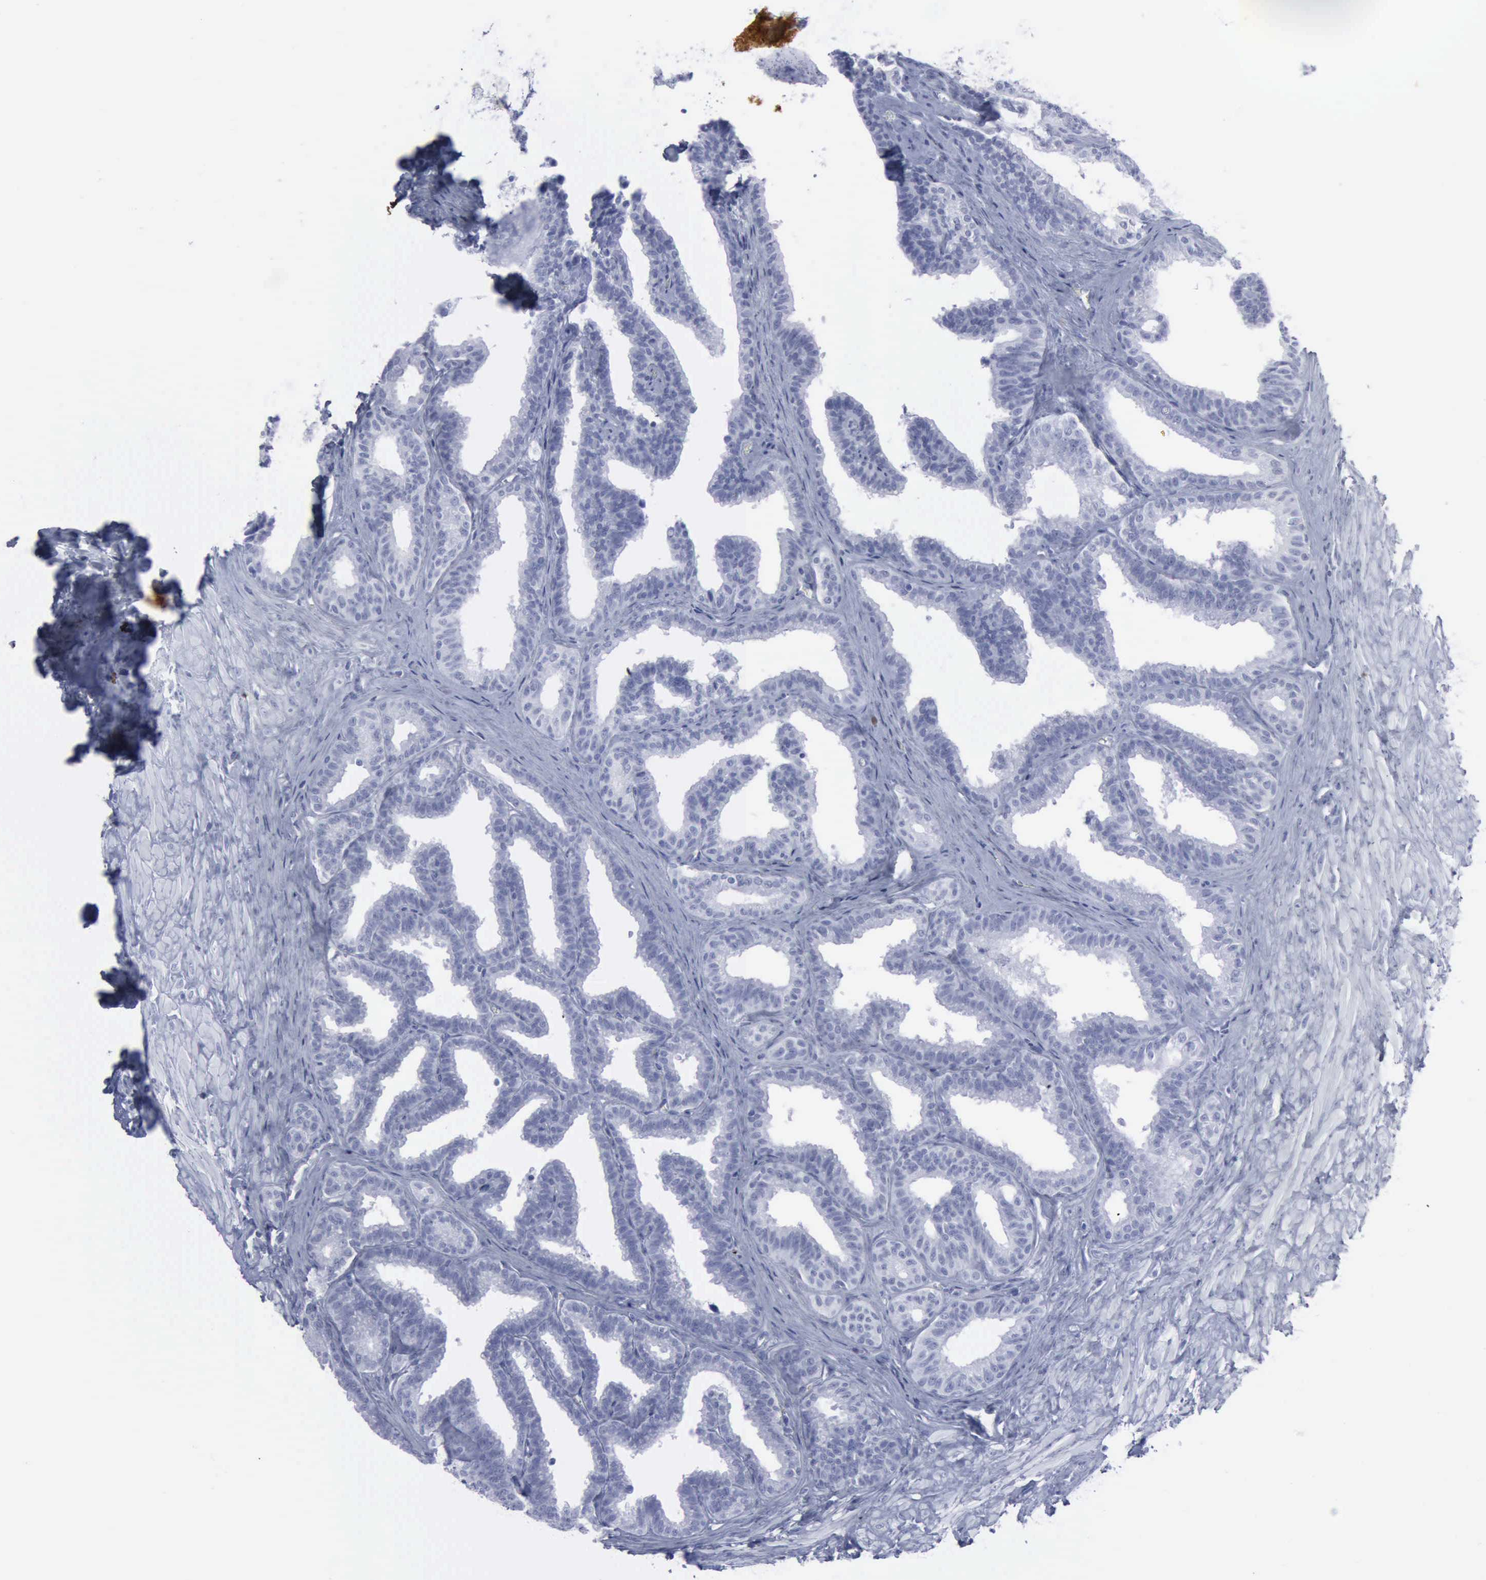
{"staining": {"intensity": "negative", "quantity": "none", "location": "none"}, "tissue": "seminal vesicle", "cell_type": "Glandular cells", "image_type": "normal", "snomed": [{"axis": "morphology", "description": "Normal tissue, NOS"}, {"axis": "topography", "description": "Seminal veicle"}], "caption": "High magnification brightfield microscopy of normal seminal vesicle stained with DAB (3,3'-diaminobenzidine) (brown) and counterstained with hematoxylin (blue): glandular cells show no significant staining.", "gene": "VCAM1", "patient": {"sex": "male", "age": 26}}